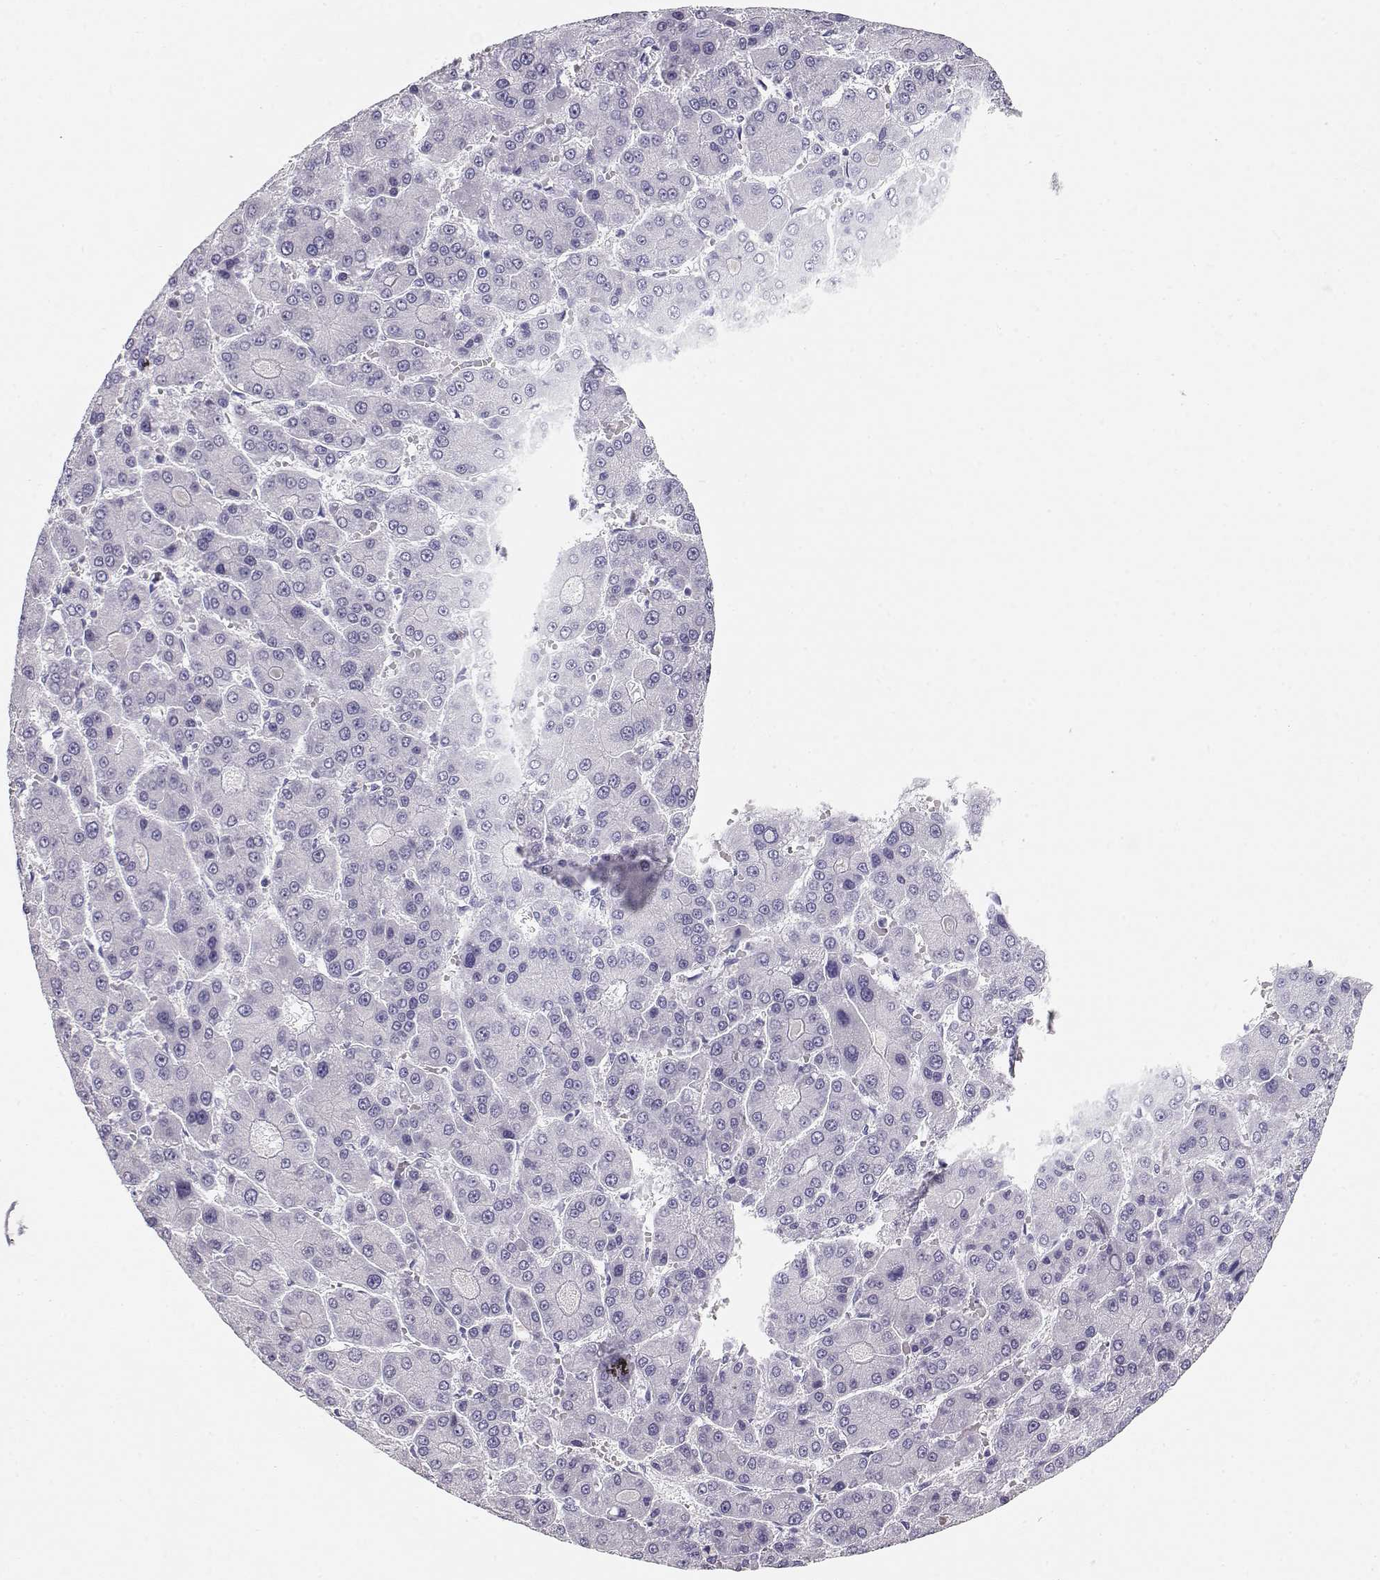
{"staining": {"intensity": "negative", "quantity": "none", "location": "none"}, "tissue": "liver cancer", "cell_type": "Tumor cells", "image_type": "cancer", "snomed": [{"axis": "morphology", "description": "Carcinoma, Hepatocellular, NOS"}, {"axis": "topography", "description": "Liver"}], "caption": "Immunohistochemistry of liver hepatocellular carcinoma demonstrates no positivity in tumor cells.", "gene": "MAGEC1", "patient": {"sex": "male", "age": 70}}